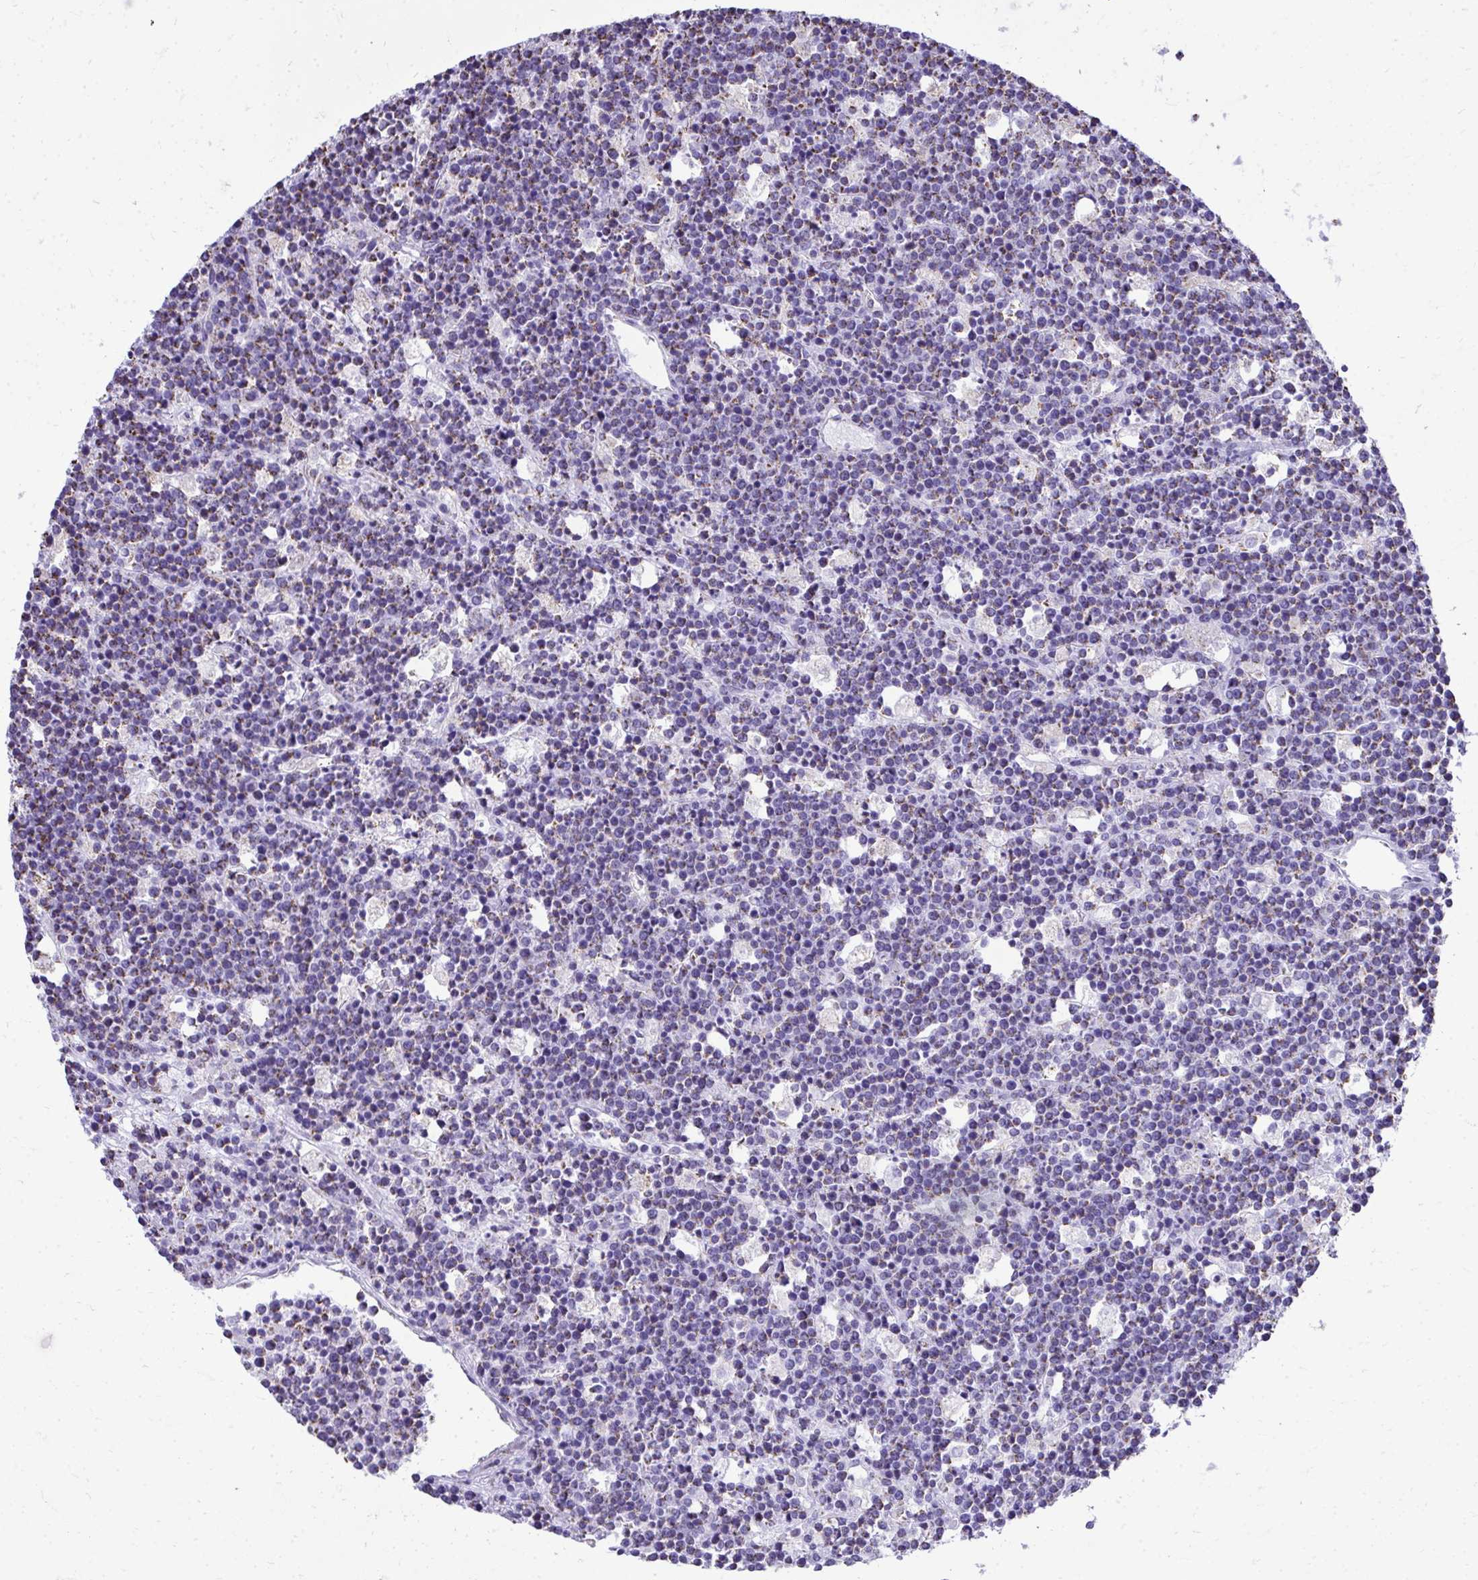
{"staining": {"intensity": "weak", "quantity": "<25%", "location": "cytoplasmic/membranous"}, "tissue": "lymphoma", "cell_type": "Tumor cells", "image_type": "cancer", "snomed": [{"axis": "morphology", "description": "Malignant lymphoma, non-Hodgkin's type, High grade"}, {"axis": "topography", "description": "Ovary"}], "caption": "Immunohistochemical staining of lymphoma reveals no significant staining in tumor cells. Brightfield microscopy of immunohistochemistry (IHC) stained with DAB (3,3'-diaminobenzidine) (brown) and hematoxylin (blue), captured at high magnification.", "gene": "MPZL2", "patient": {"sex": "female", "age": 56}}